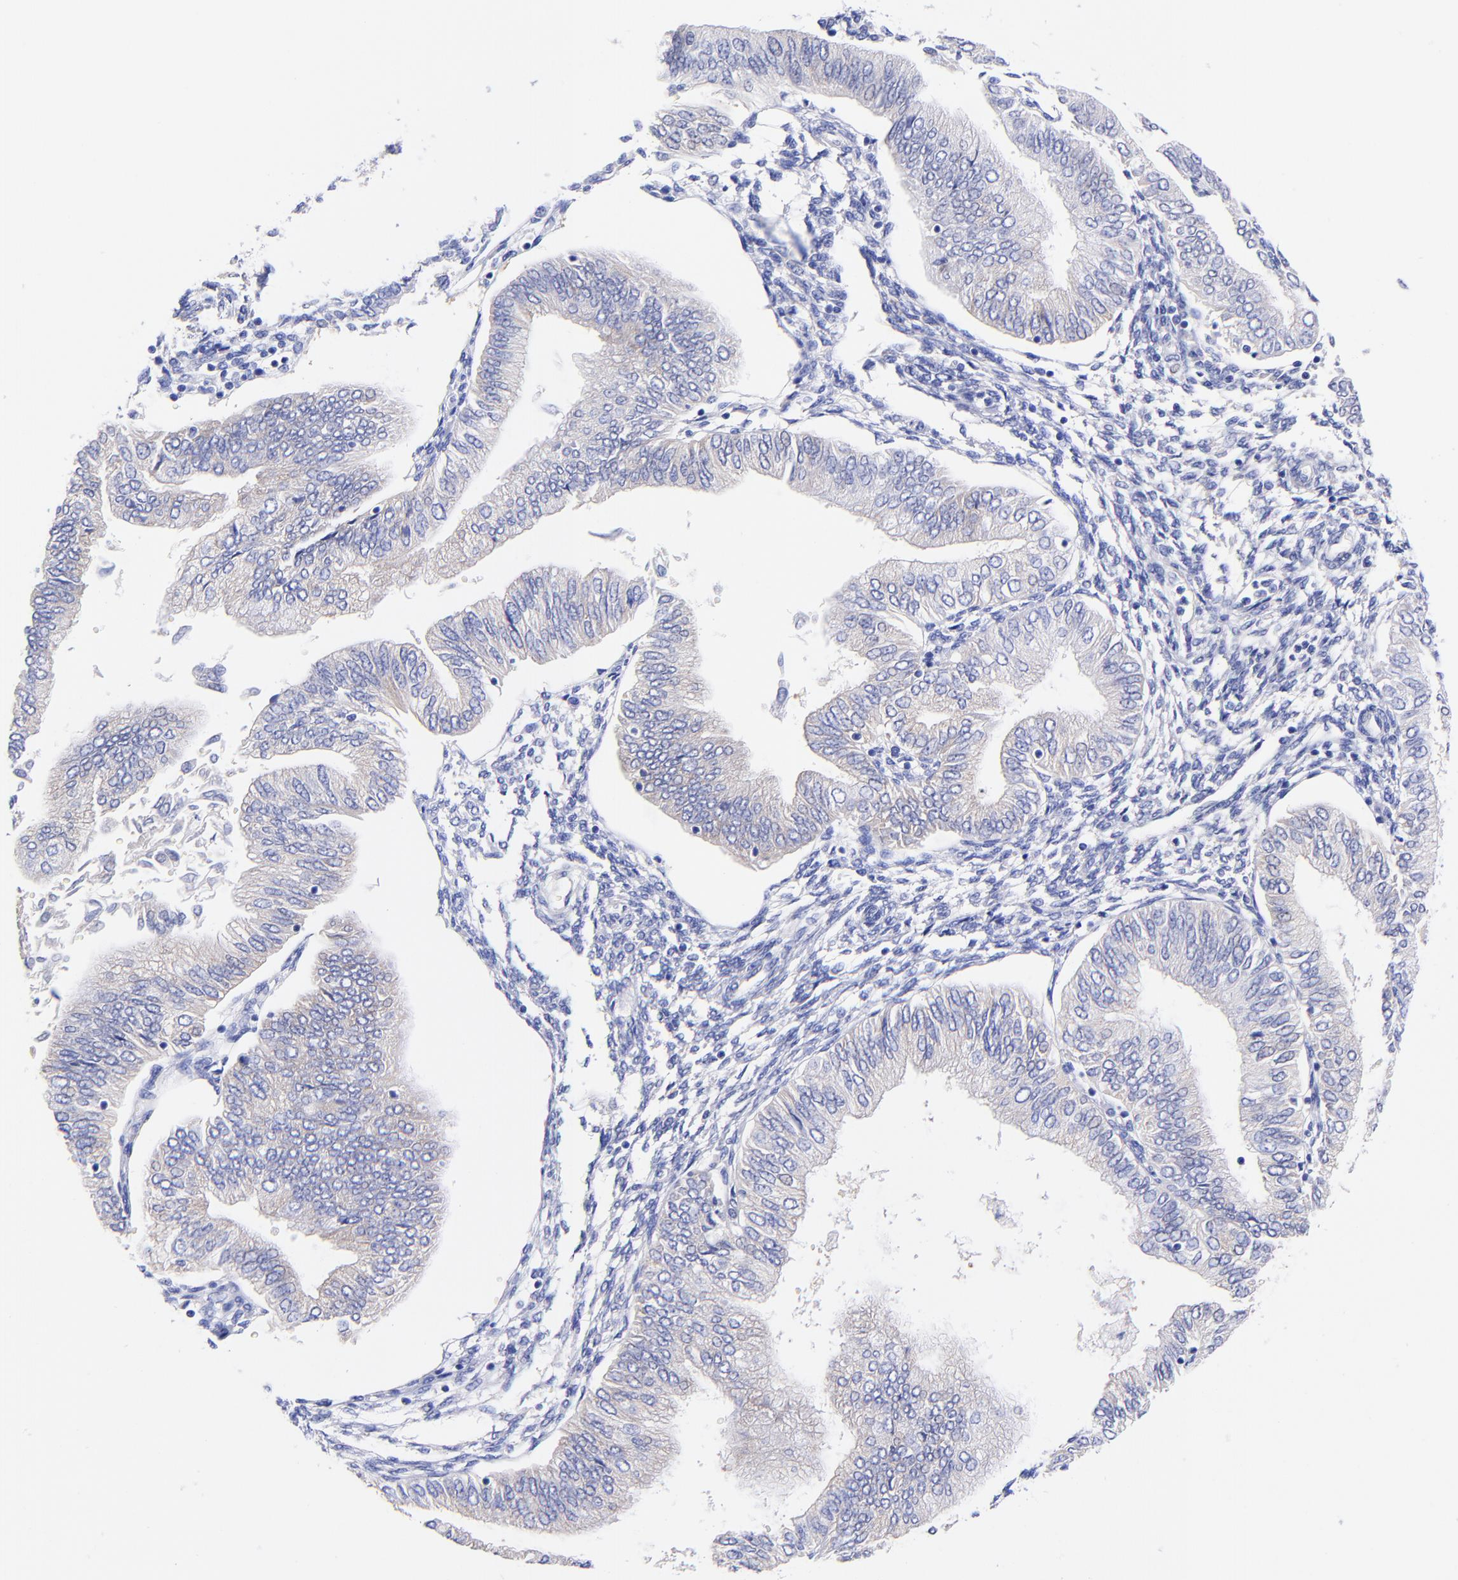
{"staining": {"intensity": "negative", "quantity": "none", "location": "none"}, "tissue": "endometrial cancer", "cell_type": "Tumor cells", "image_type": "cancer", "snomed": [{"axis": "morphology", "description": "Adenocarcinoma, NOS"}, {"axis": "topography", "description": "Endometrium"}], "caption": "Immunohistochemistry (IHC) of adenocarcinoma (endometrial) exhibits no positivity in tumor cells.", "gene": "GPHN", "patient": {"sex": "female", "age": 51}}